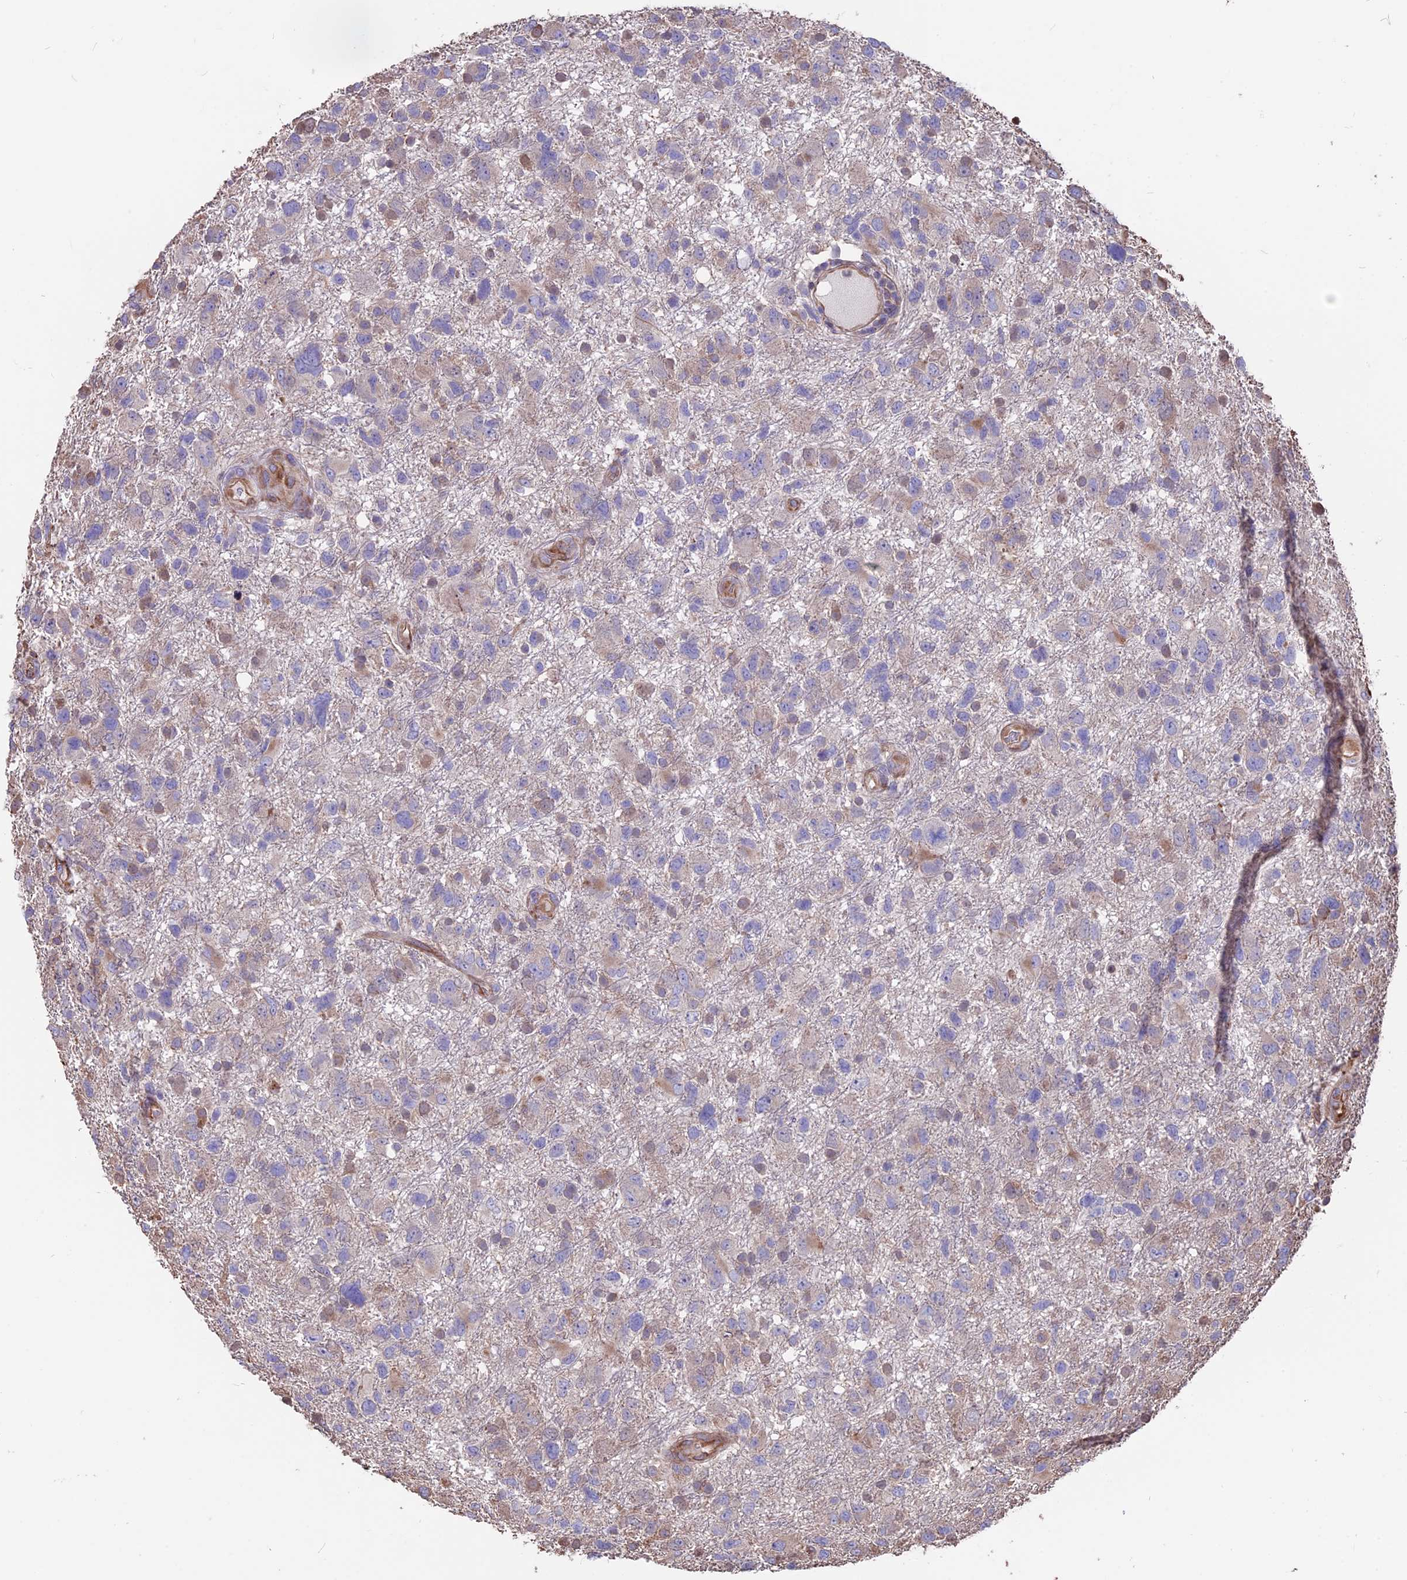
{"staining": {"intensity": "weak", "quantity": "<25%", "location": "cytoplasmic/membranous"}, "tissue": "glioma", "cell_type": "Tumor cells", "image_type": "cancer", "snomed": [{"axis": "morphology", "description": "Glioma, malignant, High grade"}, {"axis": "topography", "description": "Brain"}], "caption": "Tumor cells are negative for brown protein staining in glioma.", "gene": "SEH1L", "patient": {"sex": "male", "age": 61}}